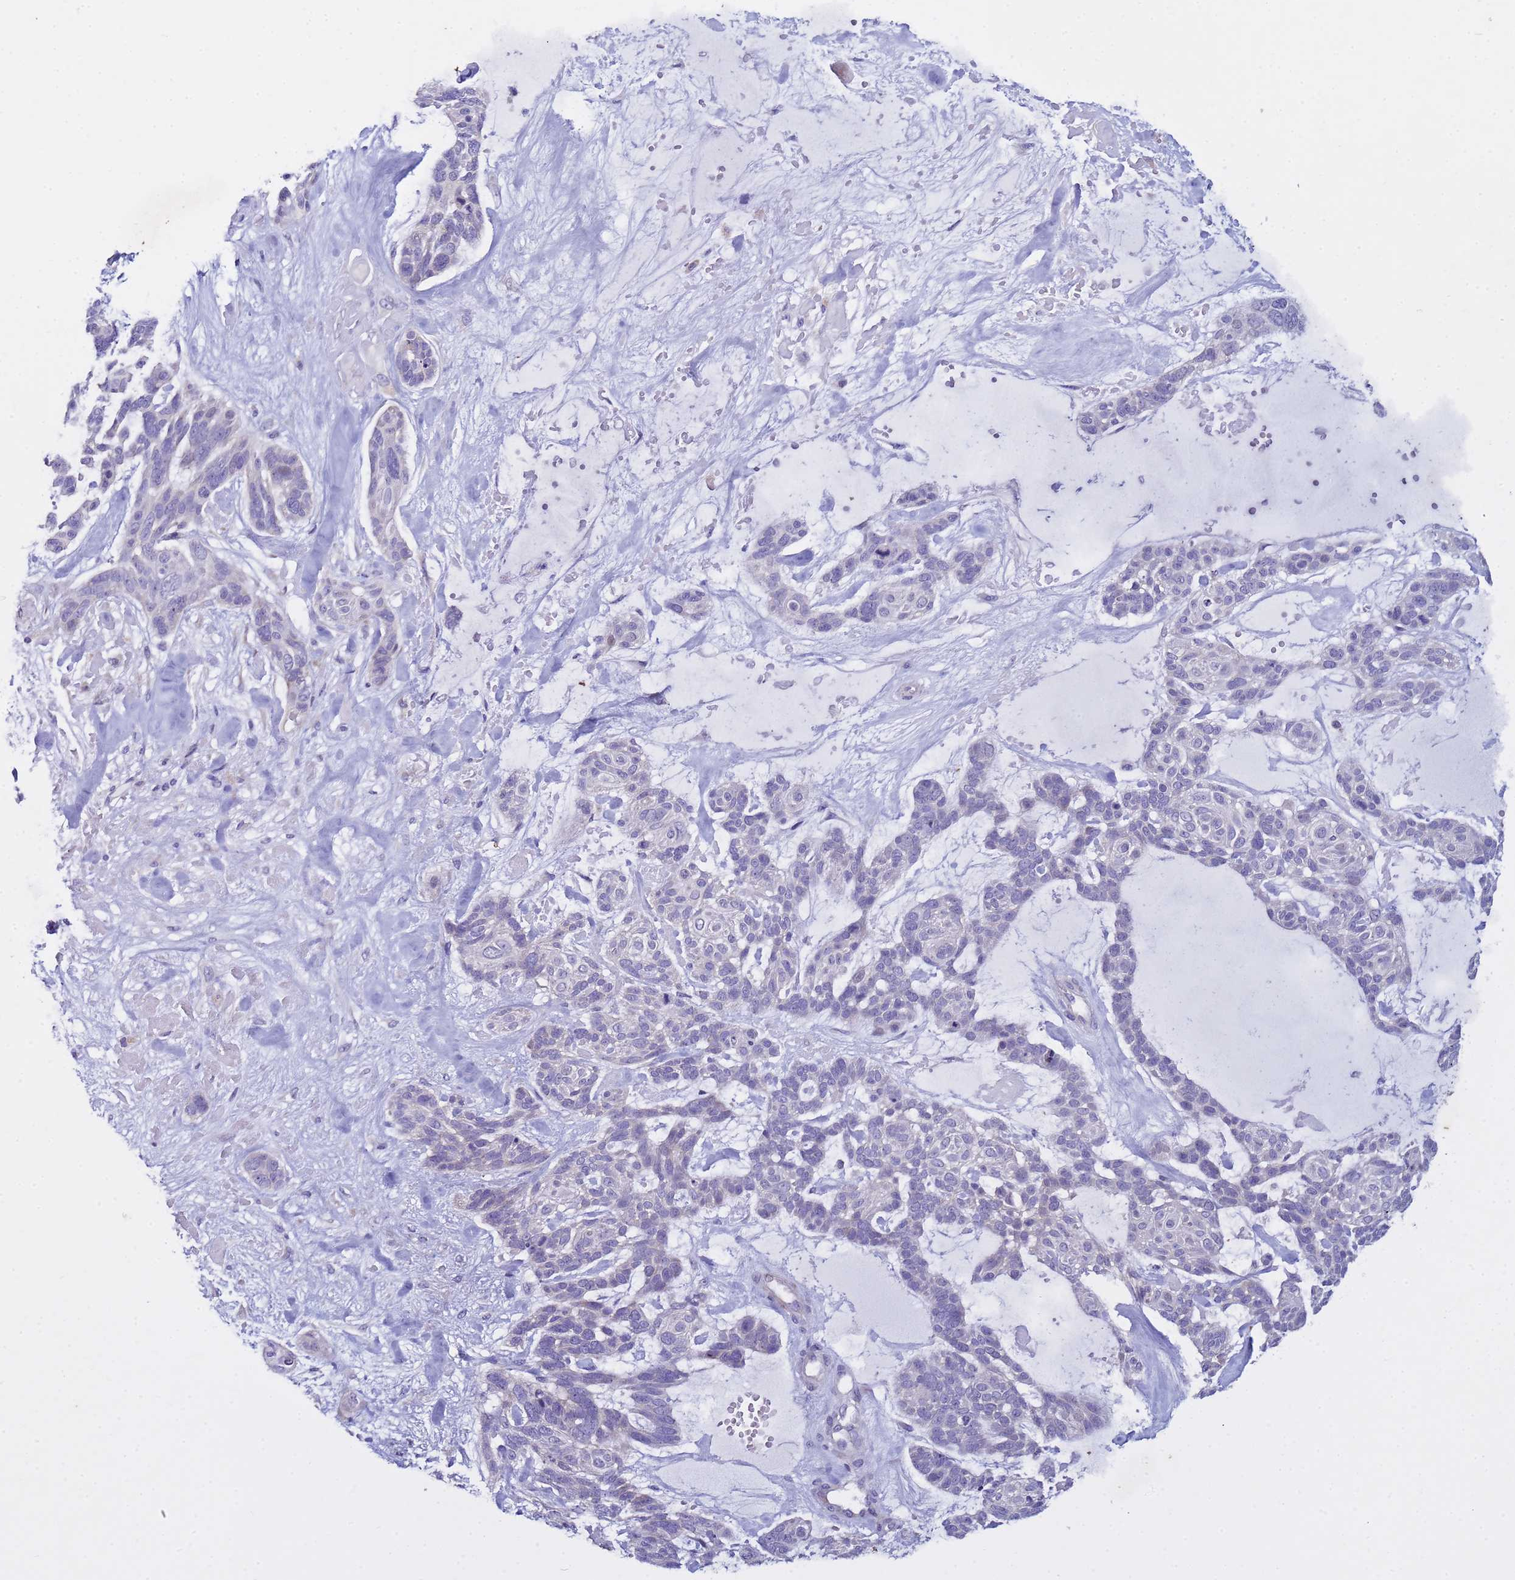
{"staining": {"intensity": "negative", "quantity": "none", "location": "none"}, "tissue": "skin cancer", "cell_type": "Tumor cells", "image_type": "cancer", "snomed": [{"axis": "morphology", "description": "Basal cell carcinoma"}, {"axis": "topography", "description": "Skin"}], "caption": "Tumor cells show no significant protein staining in skin cancer. The staining is performed using DAB (3,3'-diaminobenzidine) brown chromogen with nuclei counter-stained in using hematoxylin.", "gene": "IGSF11", "patient": {"sex": "male", "age": 88}}